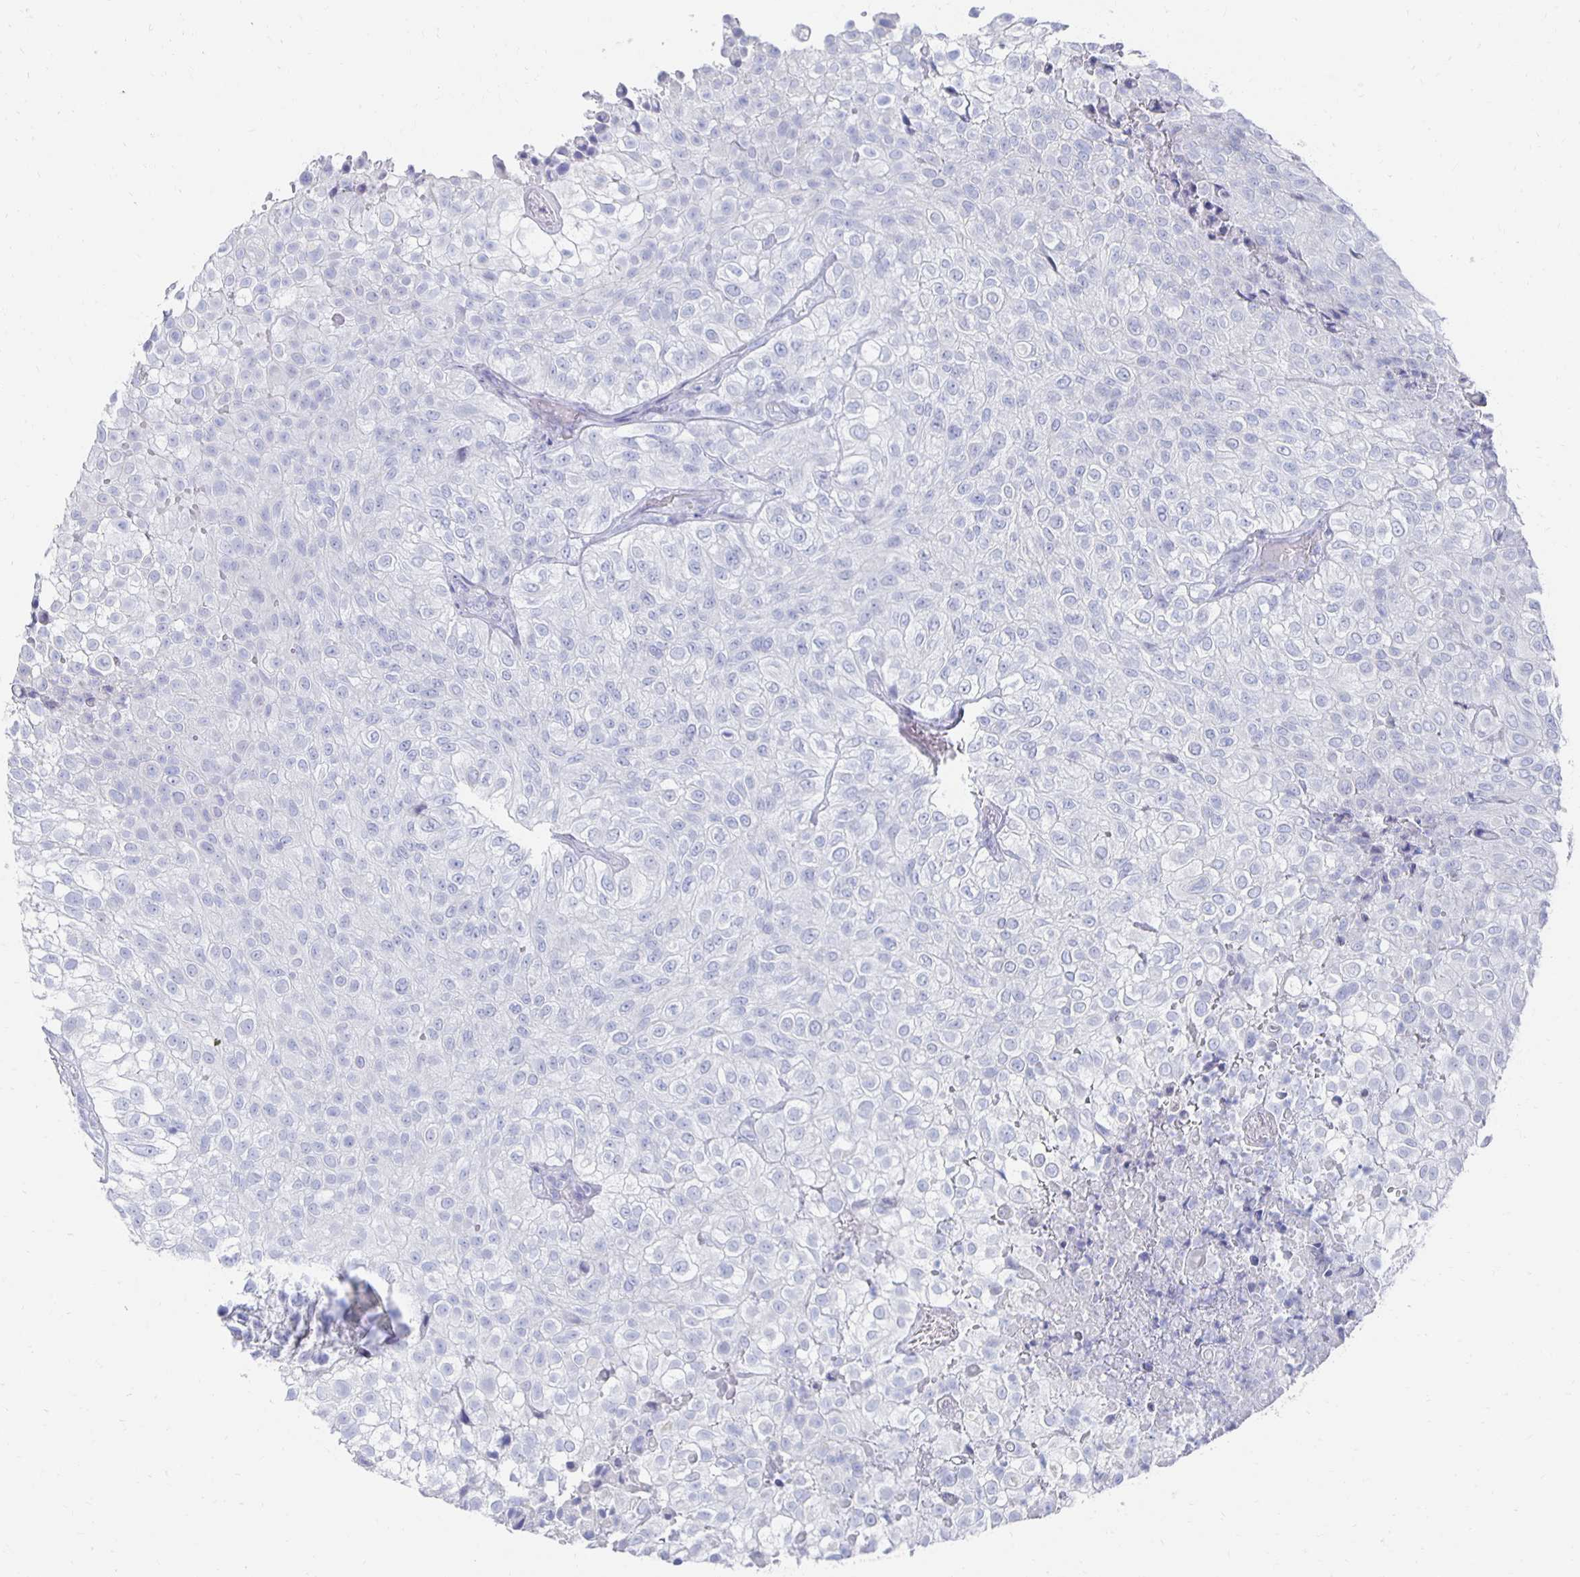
{"staining": {"intensity": "negative", "quantity": "none", "location": "none"}, "tissue": "urothelial cancer", "cell_type": "Tumor cells", "image_type": "cancer", "snomed": [{"axis": "morphology", "description": "Urothelial carcinoma, High grade"}, {"axis": "topography", "description": "Urinary bladder"}], "caption": "Tumor cells show no significant staining in urothelial cancer.", "gene": "PRDM7", "patient": {"sex": "male", "age": 56}}